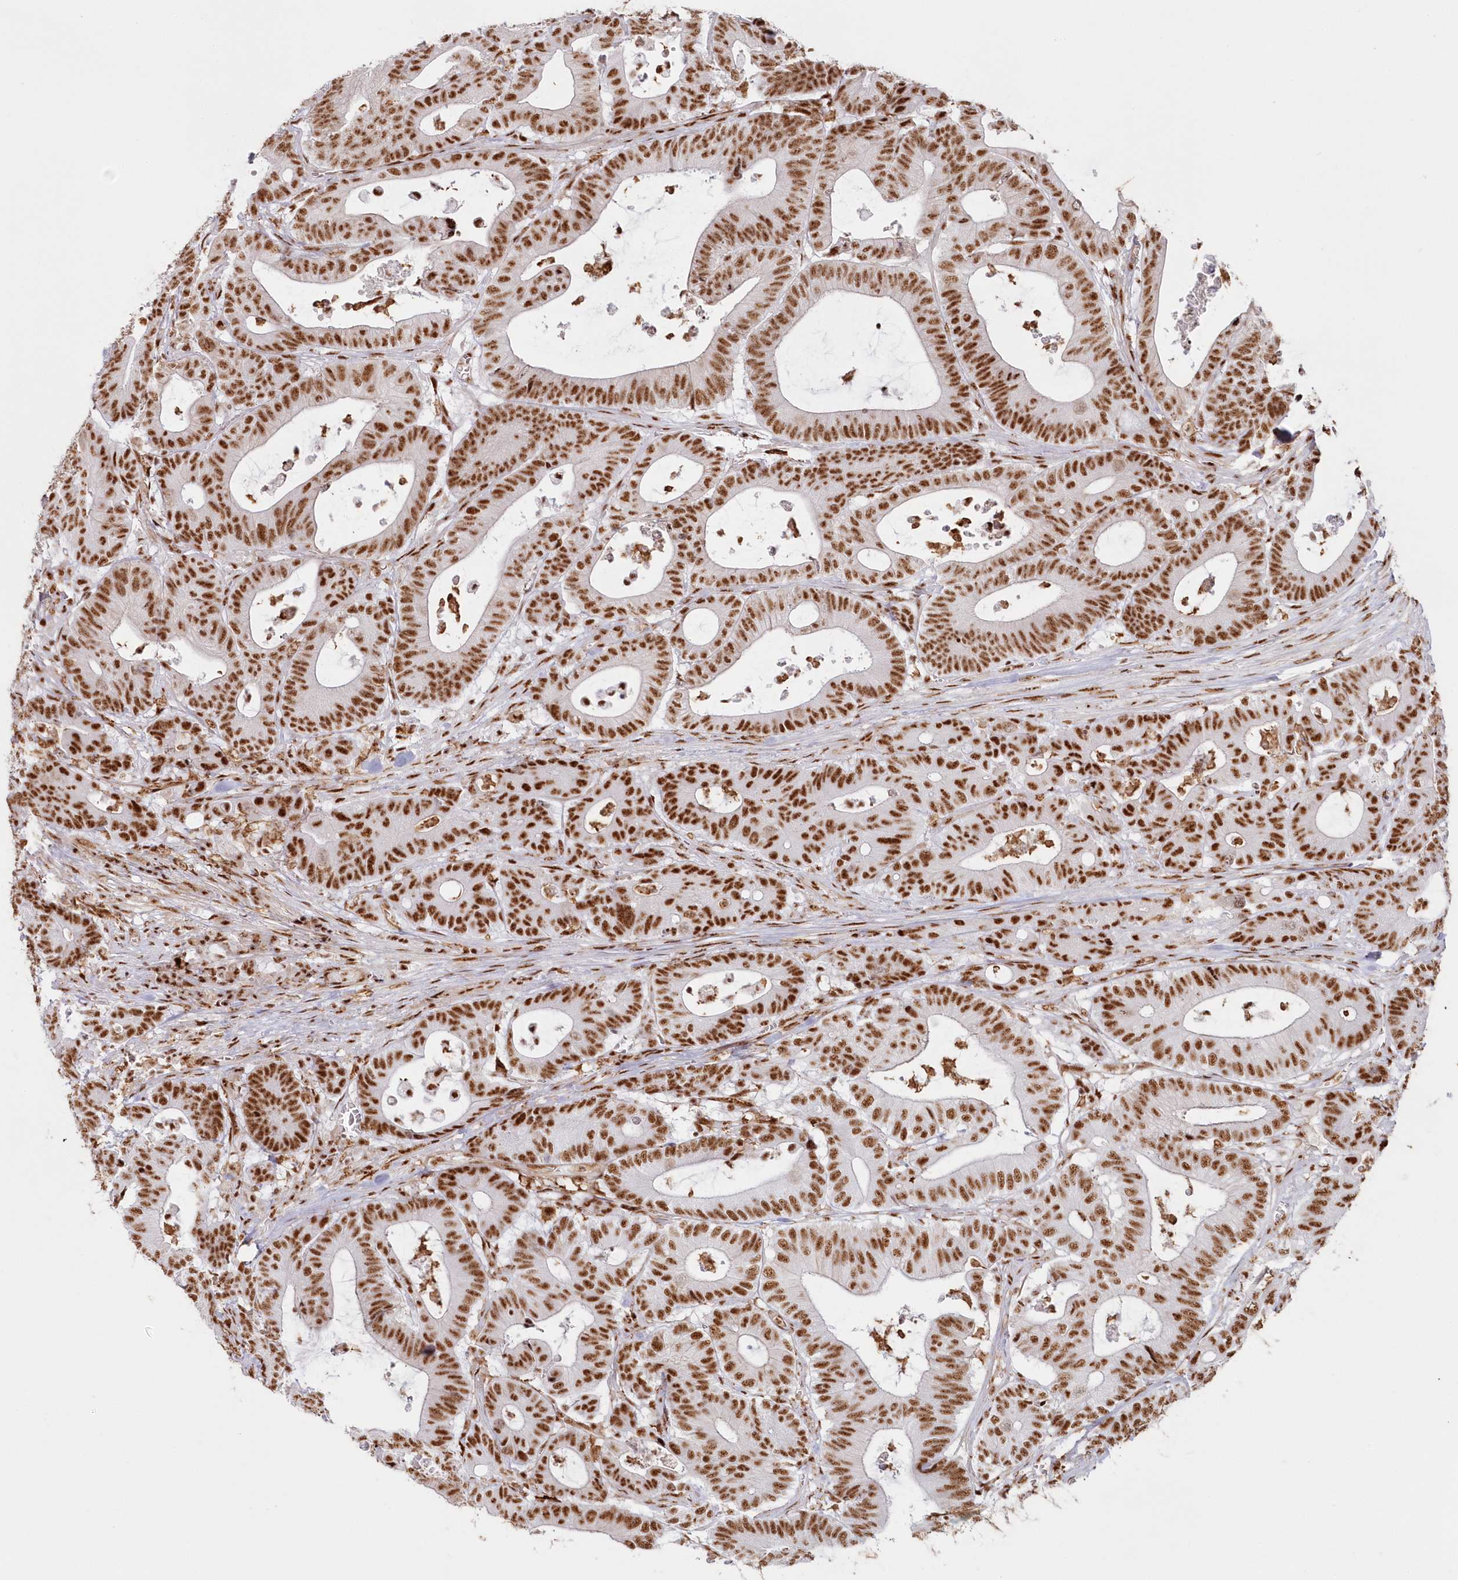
{"staining": {"intensity": "moderate", "quantity": ">75%", "location": "nuclear"}, "tissue": "colorectal cancer", "cell_type": "Tumor cells", "image_type": "cancer", "snomed": [{"axis": "morphology", "description": "Adenocarcinoma, NOS"}, {"axis": "topography", "description": "Colon"}], "caption": "Tumor cells demonstrate medium levels of moderate nuclear staining in about >75% of cells in colorectal adenocarcinoma.", "gene": "DDX46", "patient": {"sex": "female", "age": 84}}